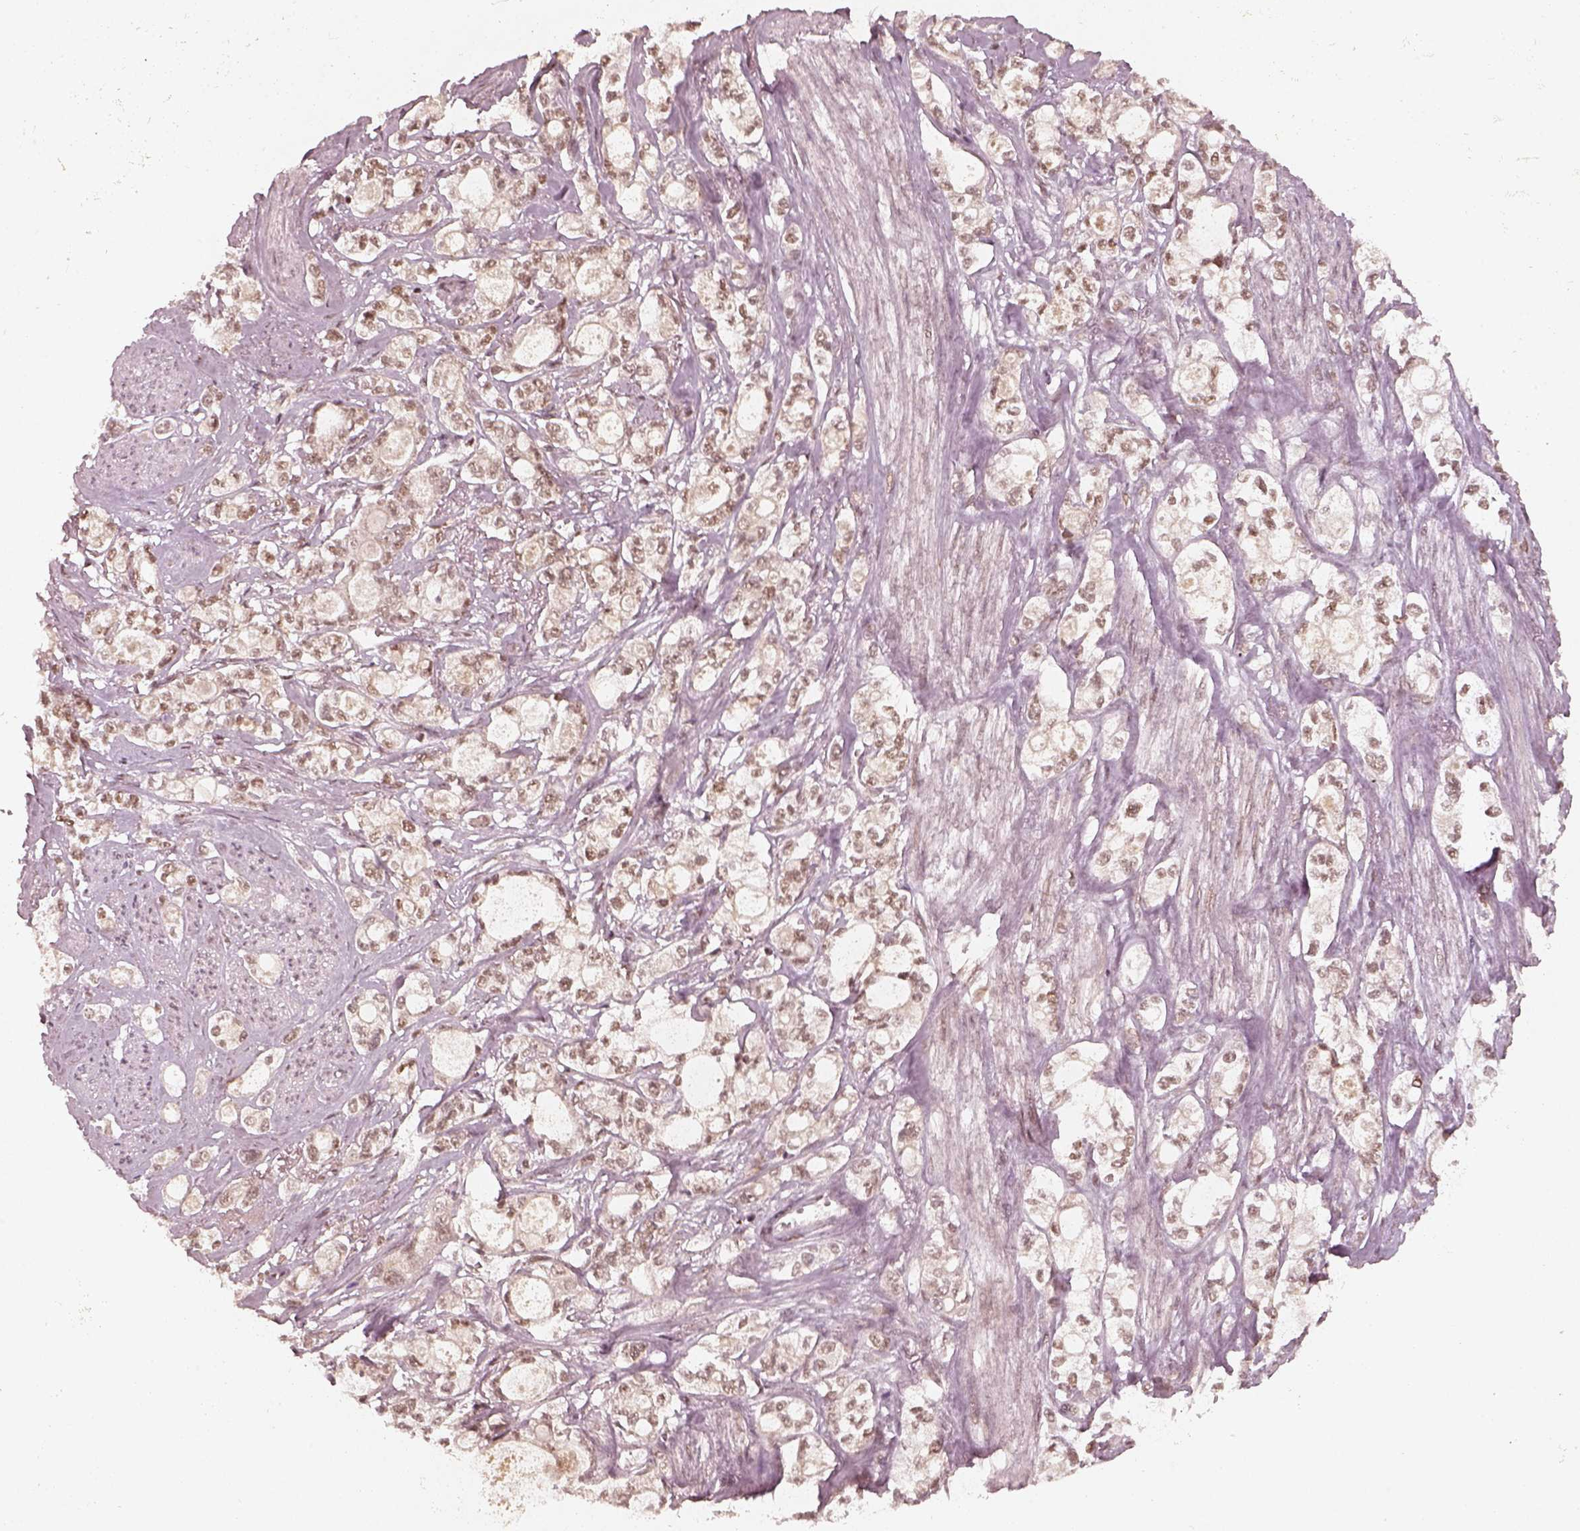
{"staining": {"intensity": "moderate", "quantity": ">75%", "location": "nuclear"}, "tissue": "stomach cancer", "cell_type": "Tumor cells", "image_type": "cancer", "snomed": [{"axis": "morphology", "description": "Adenocarcinoma, NOS"}, {"axis": "topography", "description": "Stomach"}], "caption": "Immunohistochemistry photomicrograph of human stomach cancer stained for a protein (brown), which reveals medium levels of moderate nuclear staining in about >75% of tumor cells.", "gene": "GMEB2", "patient": {"sex": "male", "age": 63}}